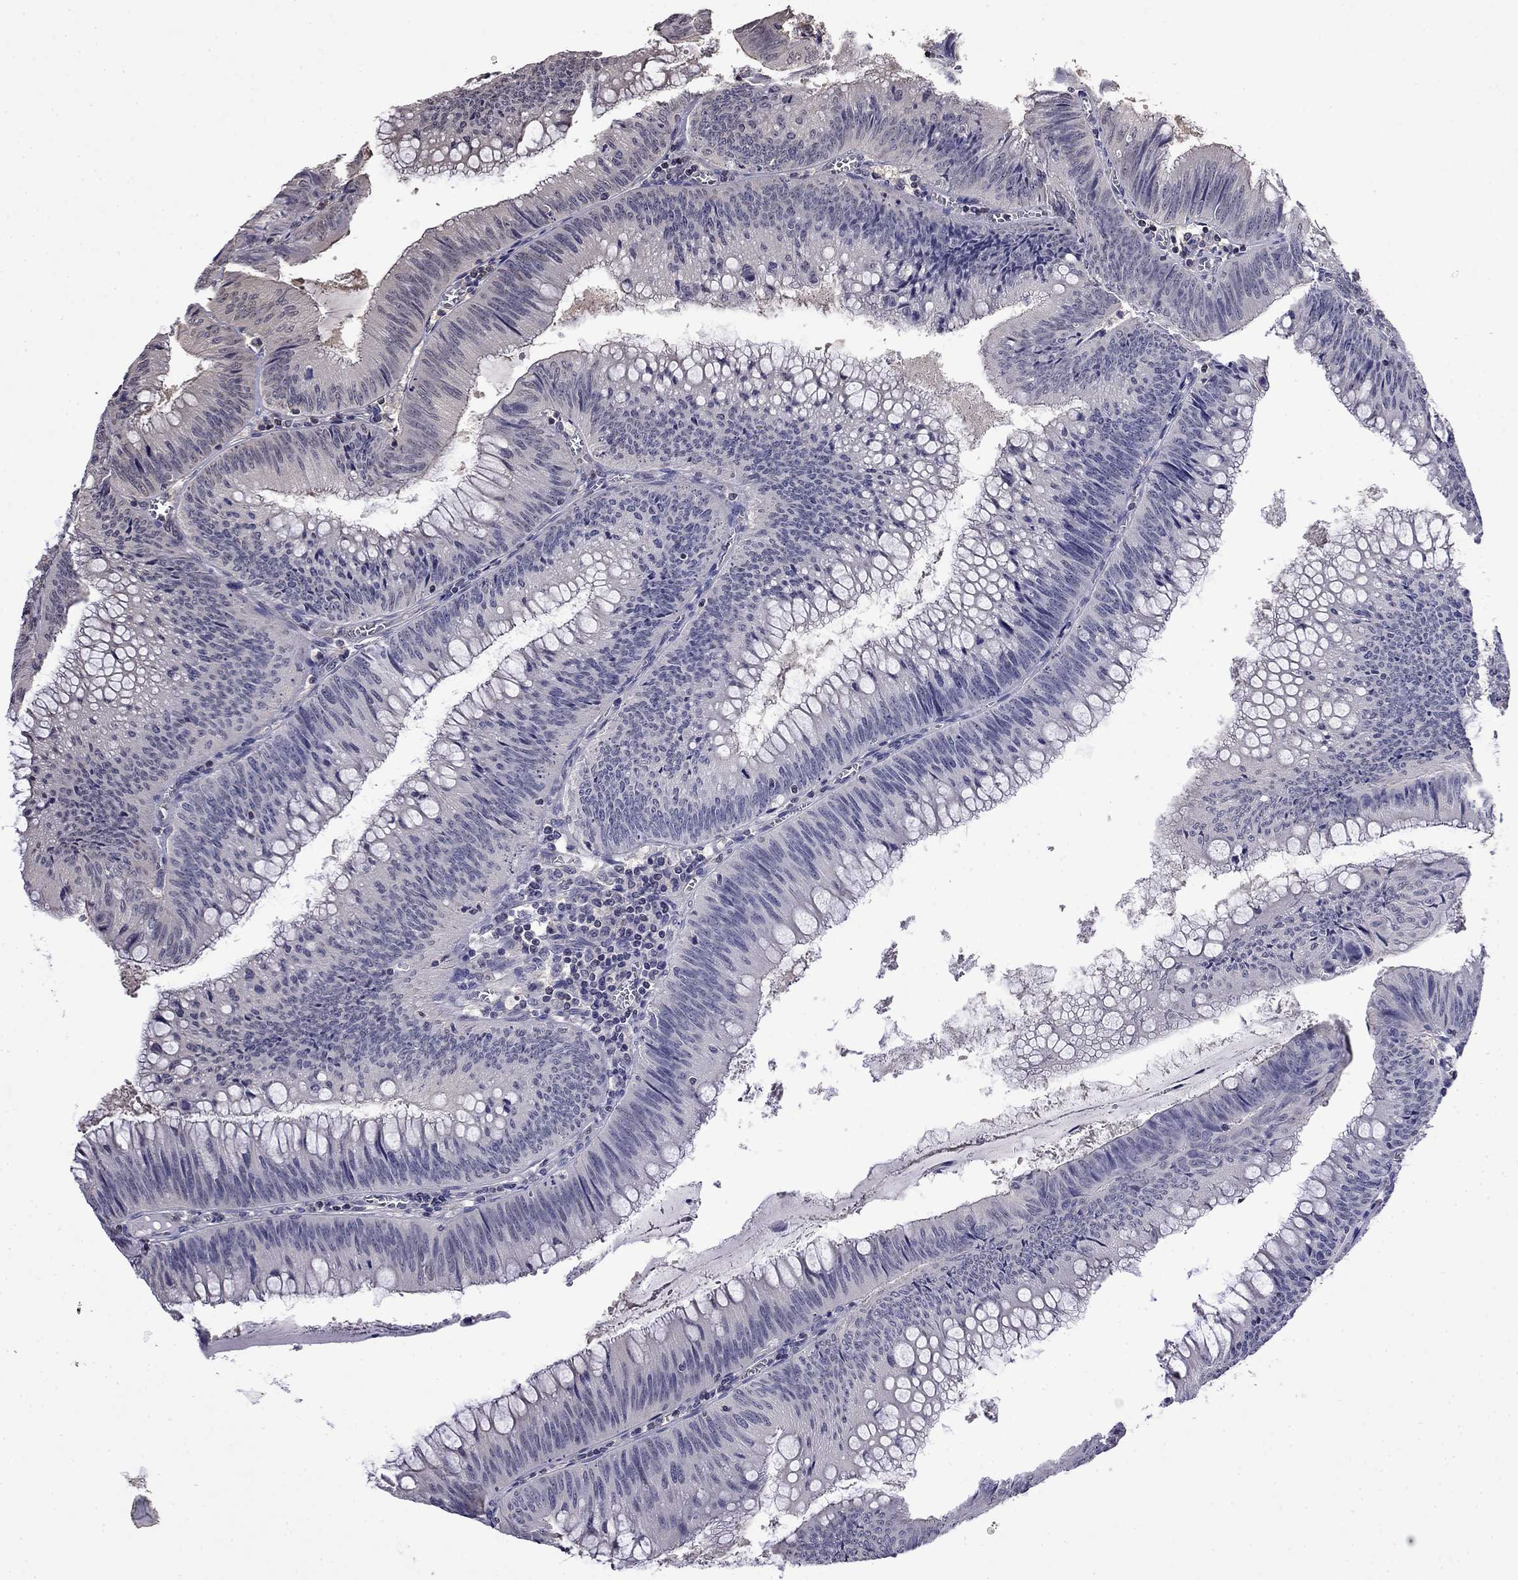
{"staining": {"intensity": "negative", "quantity": "none", "location": "none"}, "tissue": "colorectal cancer", "cell_type": "Tumor cells", "image_type": "cancer", "snomed": [{"axis": "morphology", "description": "Adenocarcinoma, NOS"}, {"axis": "topography", "description": "Rectum"}], "caption": "Tumor cells show no significant positivity in colorectal adenocarcinoma.", "gene": "GUCA1B", "patient": {"sex": "female", "age": 72}}